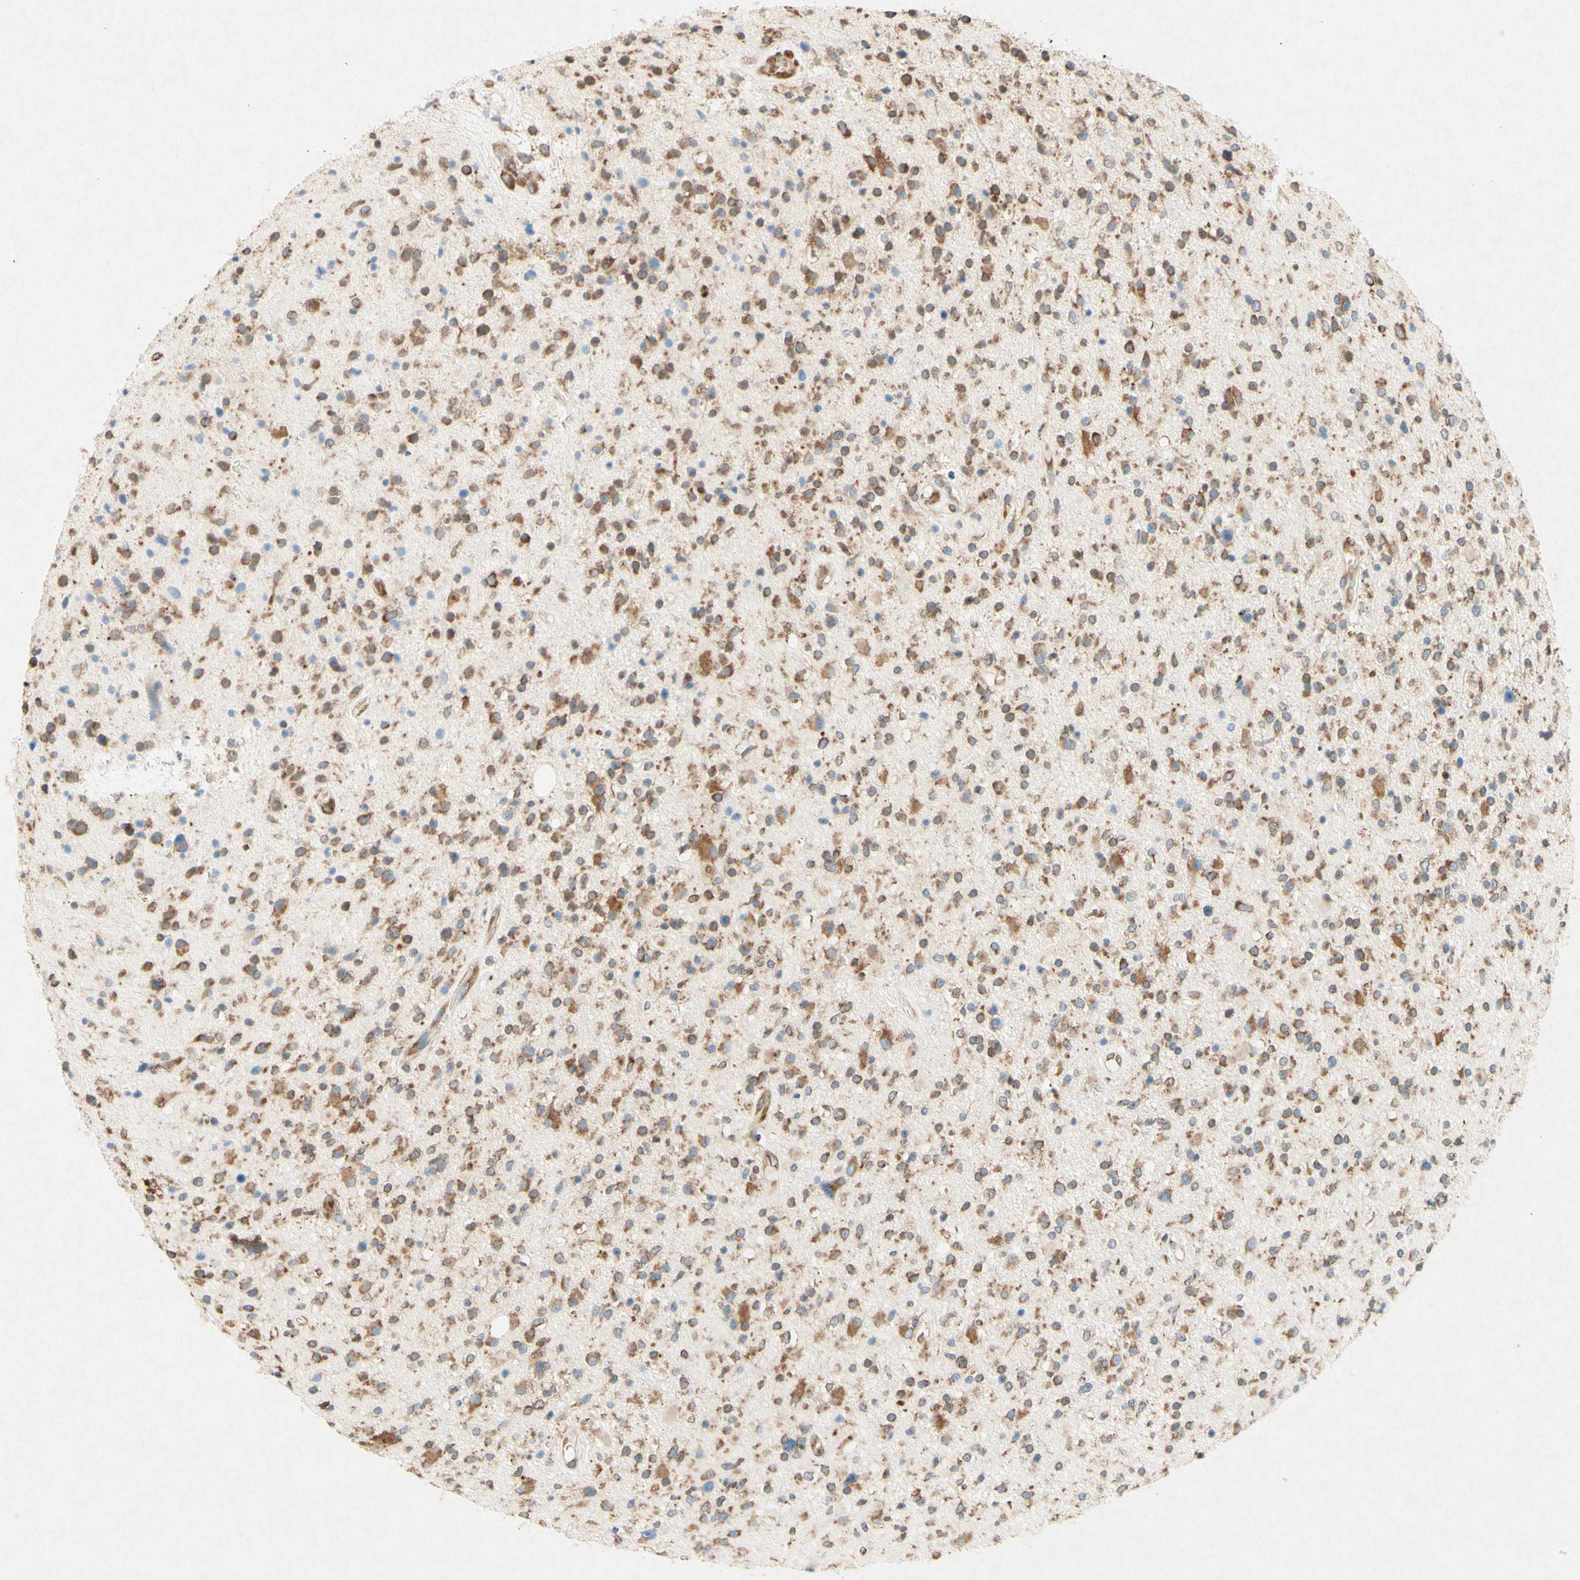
{"staining": {"intensity": "moderate", "quantity": ">75%", "location": "cytoplasmic/membranous"}, "tissue": "glioma", "cell_type": "Tumor cells", "image_type": "cancer", "snomed": [{"axis": "morphology", "description": "Glioma, malignant, High grade"}, {"axis": "topography", "description": "Brain"}], "caption": "Human malignant high-grade glioma stained with a protein marker demonstrates moderate staining in tumor cells.", "gene": "PABPC1", "patient": {"sex": "male", "age": 33}}